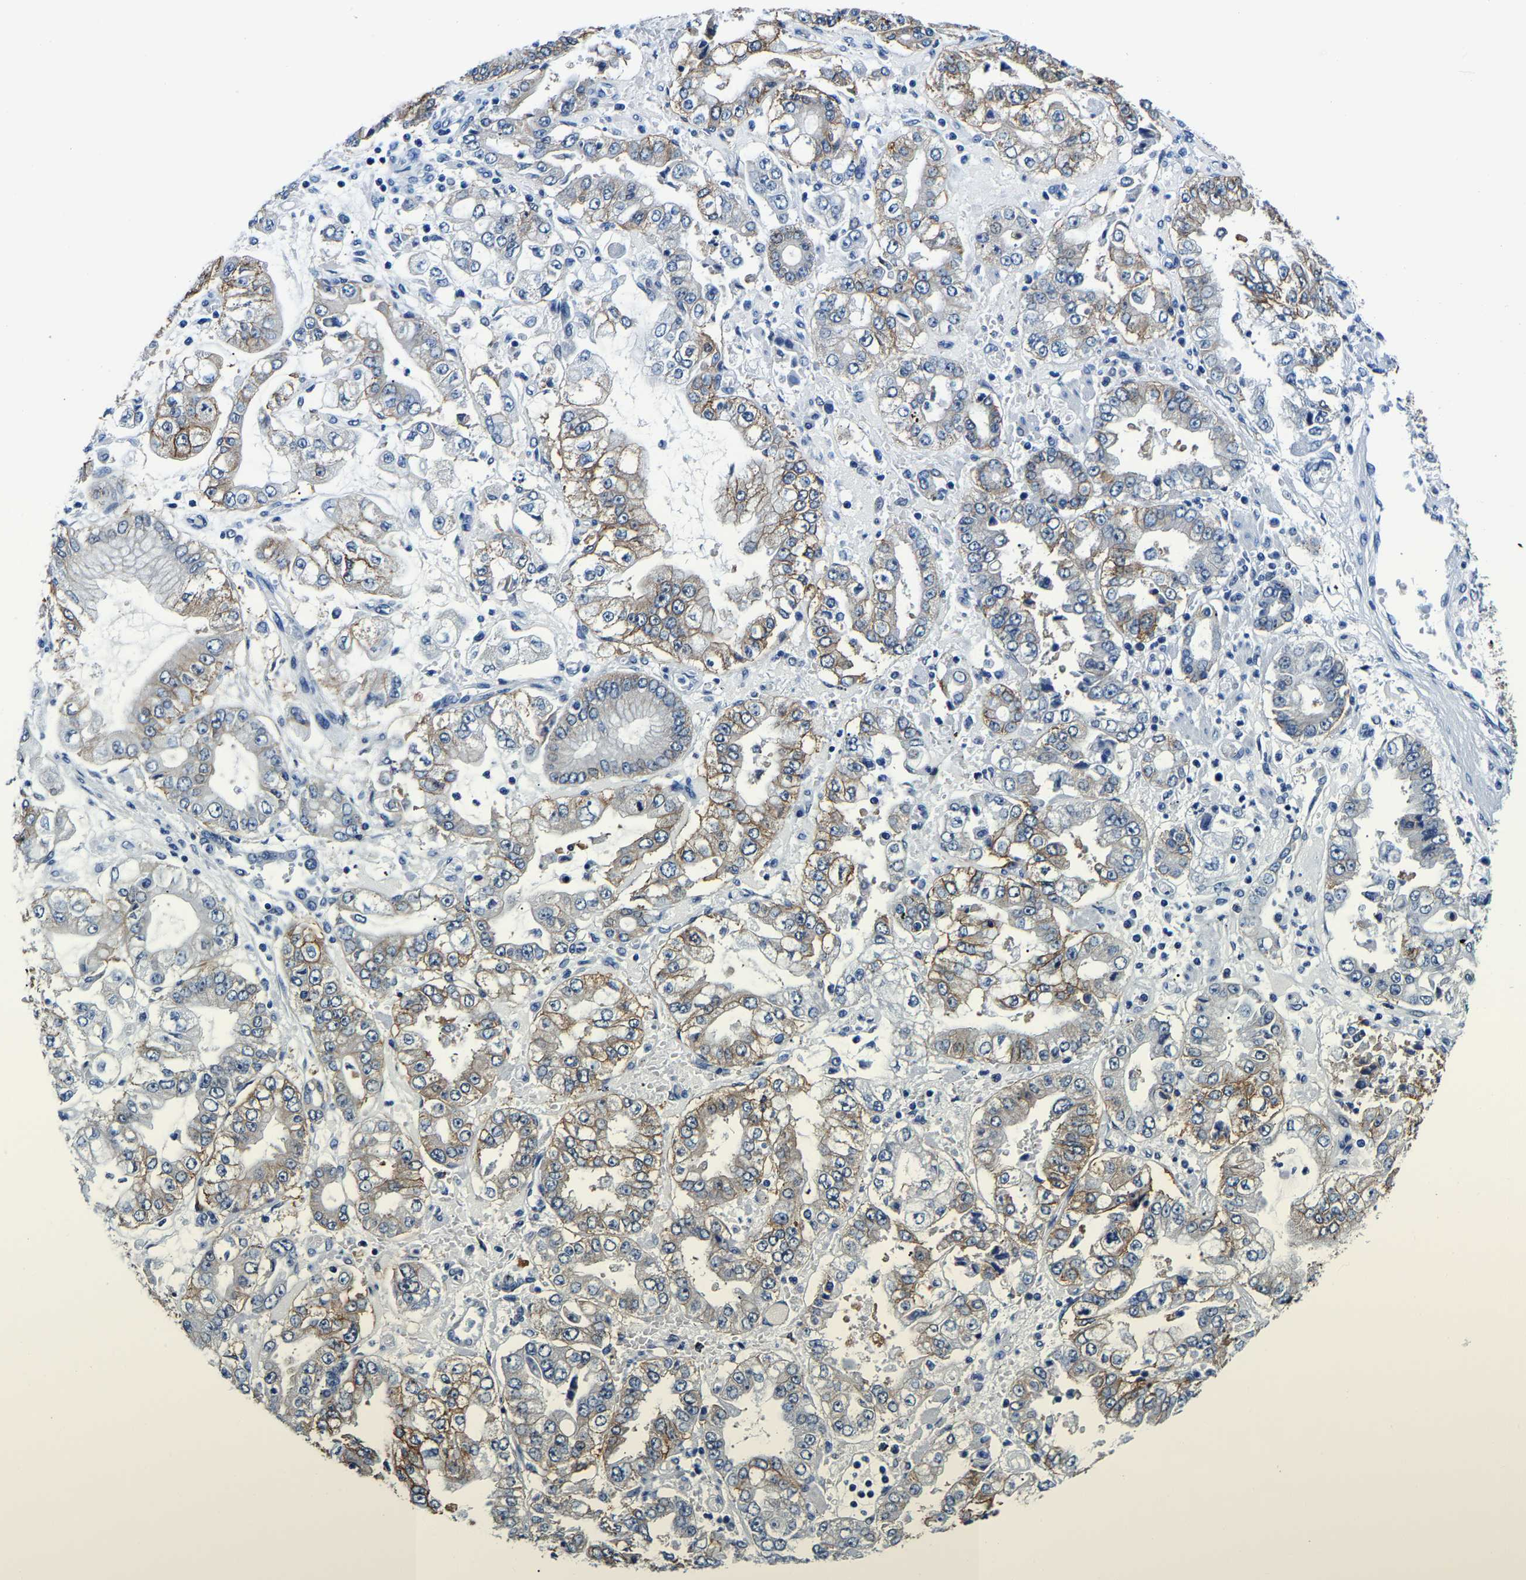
{"staining": {"intensity": "moderate", "quantity": "25%-75%", "location": "cytoplasmic/membranous"}, "tissue": "stomach cancer", "cell_type": "Tumor cells", "image_type": "cancer", "snomed": [{"axis": "morphology", "description": "Adenocarcinoma, NOS"}, {"axis": "topography", "description": "Stomach"}], "caption": "High-magnification brightfield microscopy of adenocarcinoma (stomach) stained with DAB (brown) and counterstained with hematoxylin (blue). tumor cells exhibit moderate cytoplasmic/membranous staining is present in approximately25%-75% of cells.", "gene": "ACO1", "patient": {"sex": "male", "age": 76}}